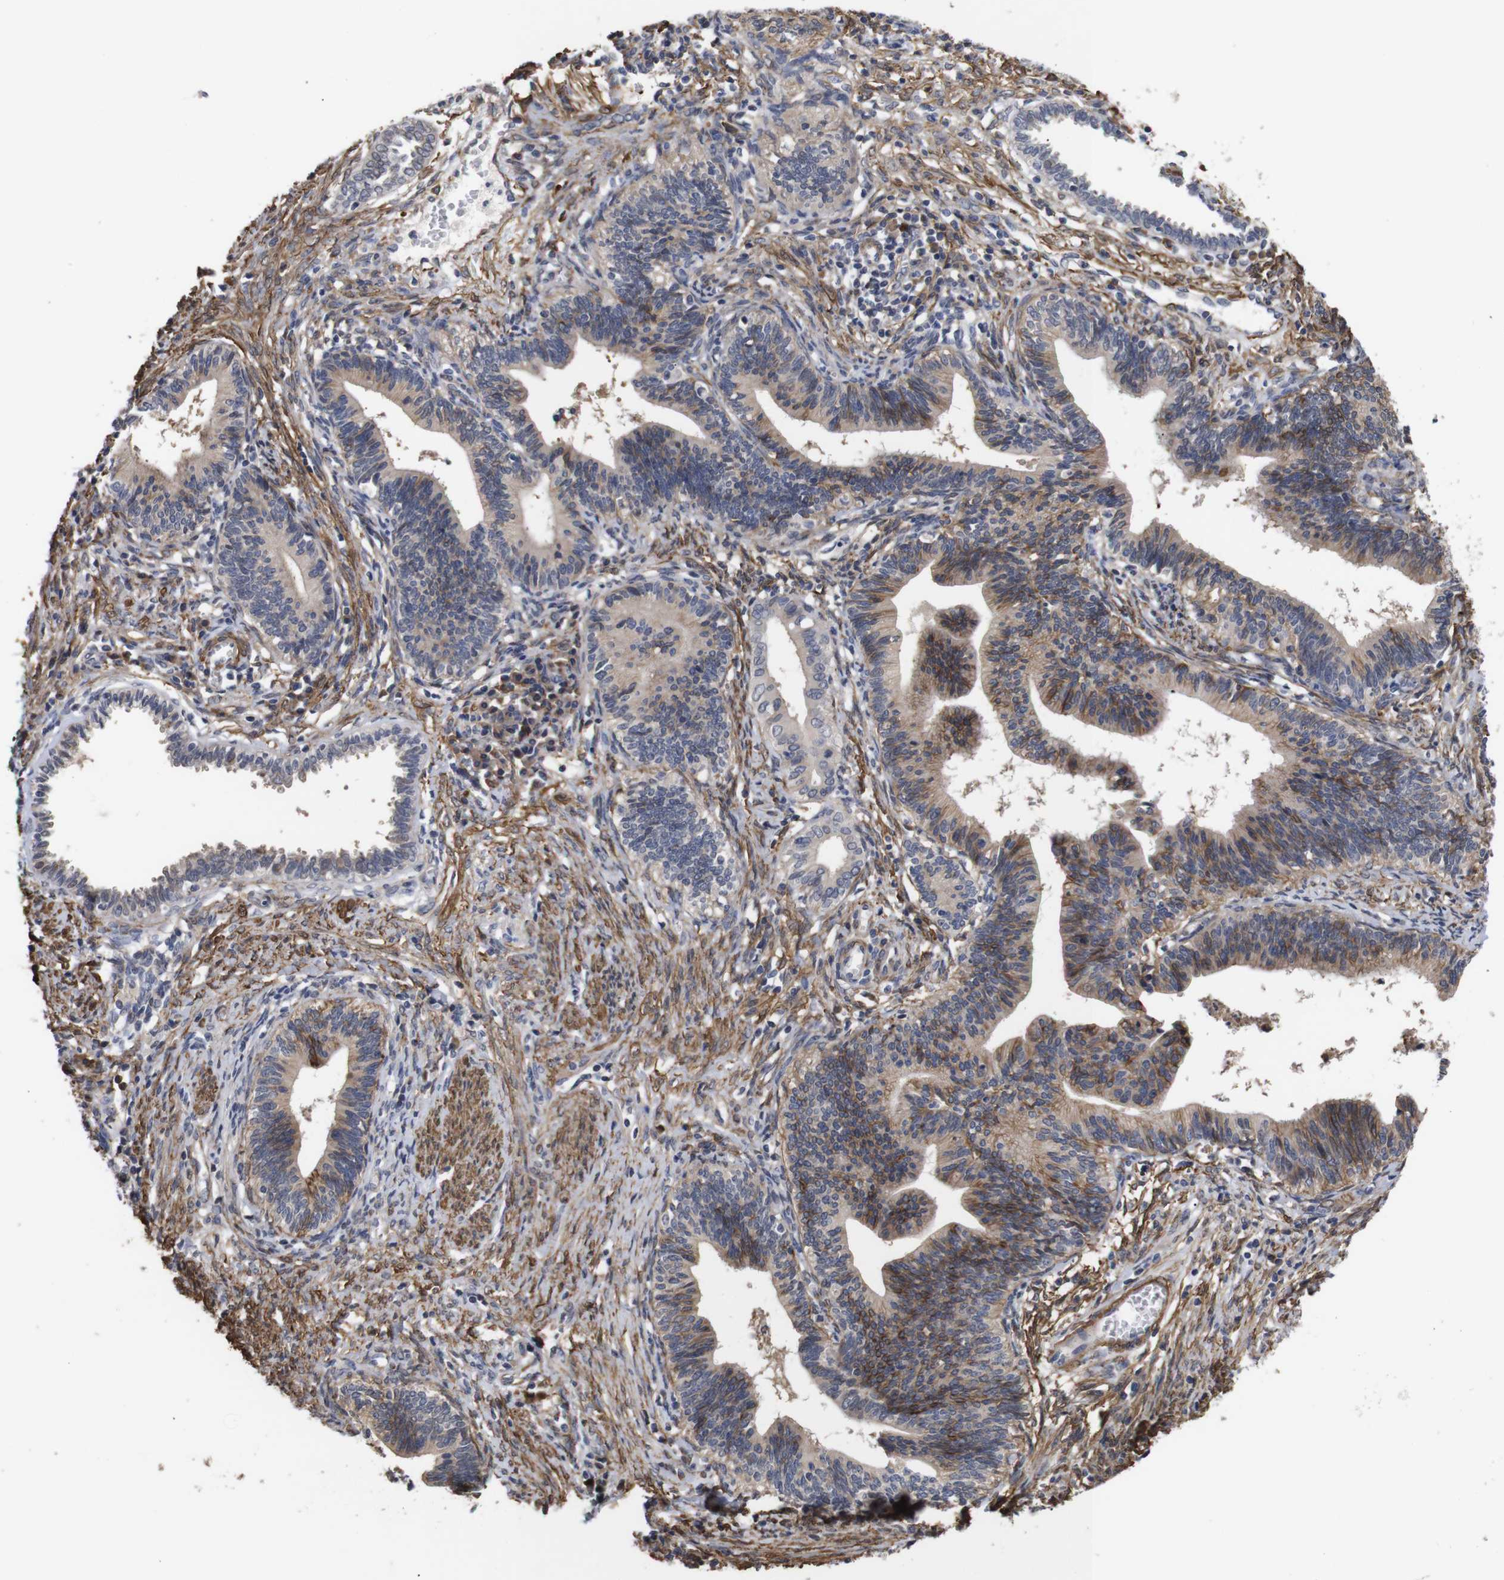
{"staining": {"intensity": "moderate", "quantity": ">75%", "location": "cytoplasmic/membranous"}, "tissue": "cervical cancer", "cell_type": "Tumor cells", "image_type": "cancer", "snomed": [{"axis": "morphology", "description": "Adenocarcinoma, NOS"}, {"axis": "topography", "description": "Cervix"}], "caption": "A brown stain highlights moderate cytoplasmic/membranous staining of a protein in human cervical adenocarcinoma tumor cells.", "gene": "PDLIM5", "patient": {"sex": "female", "age": 44}}